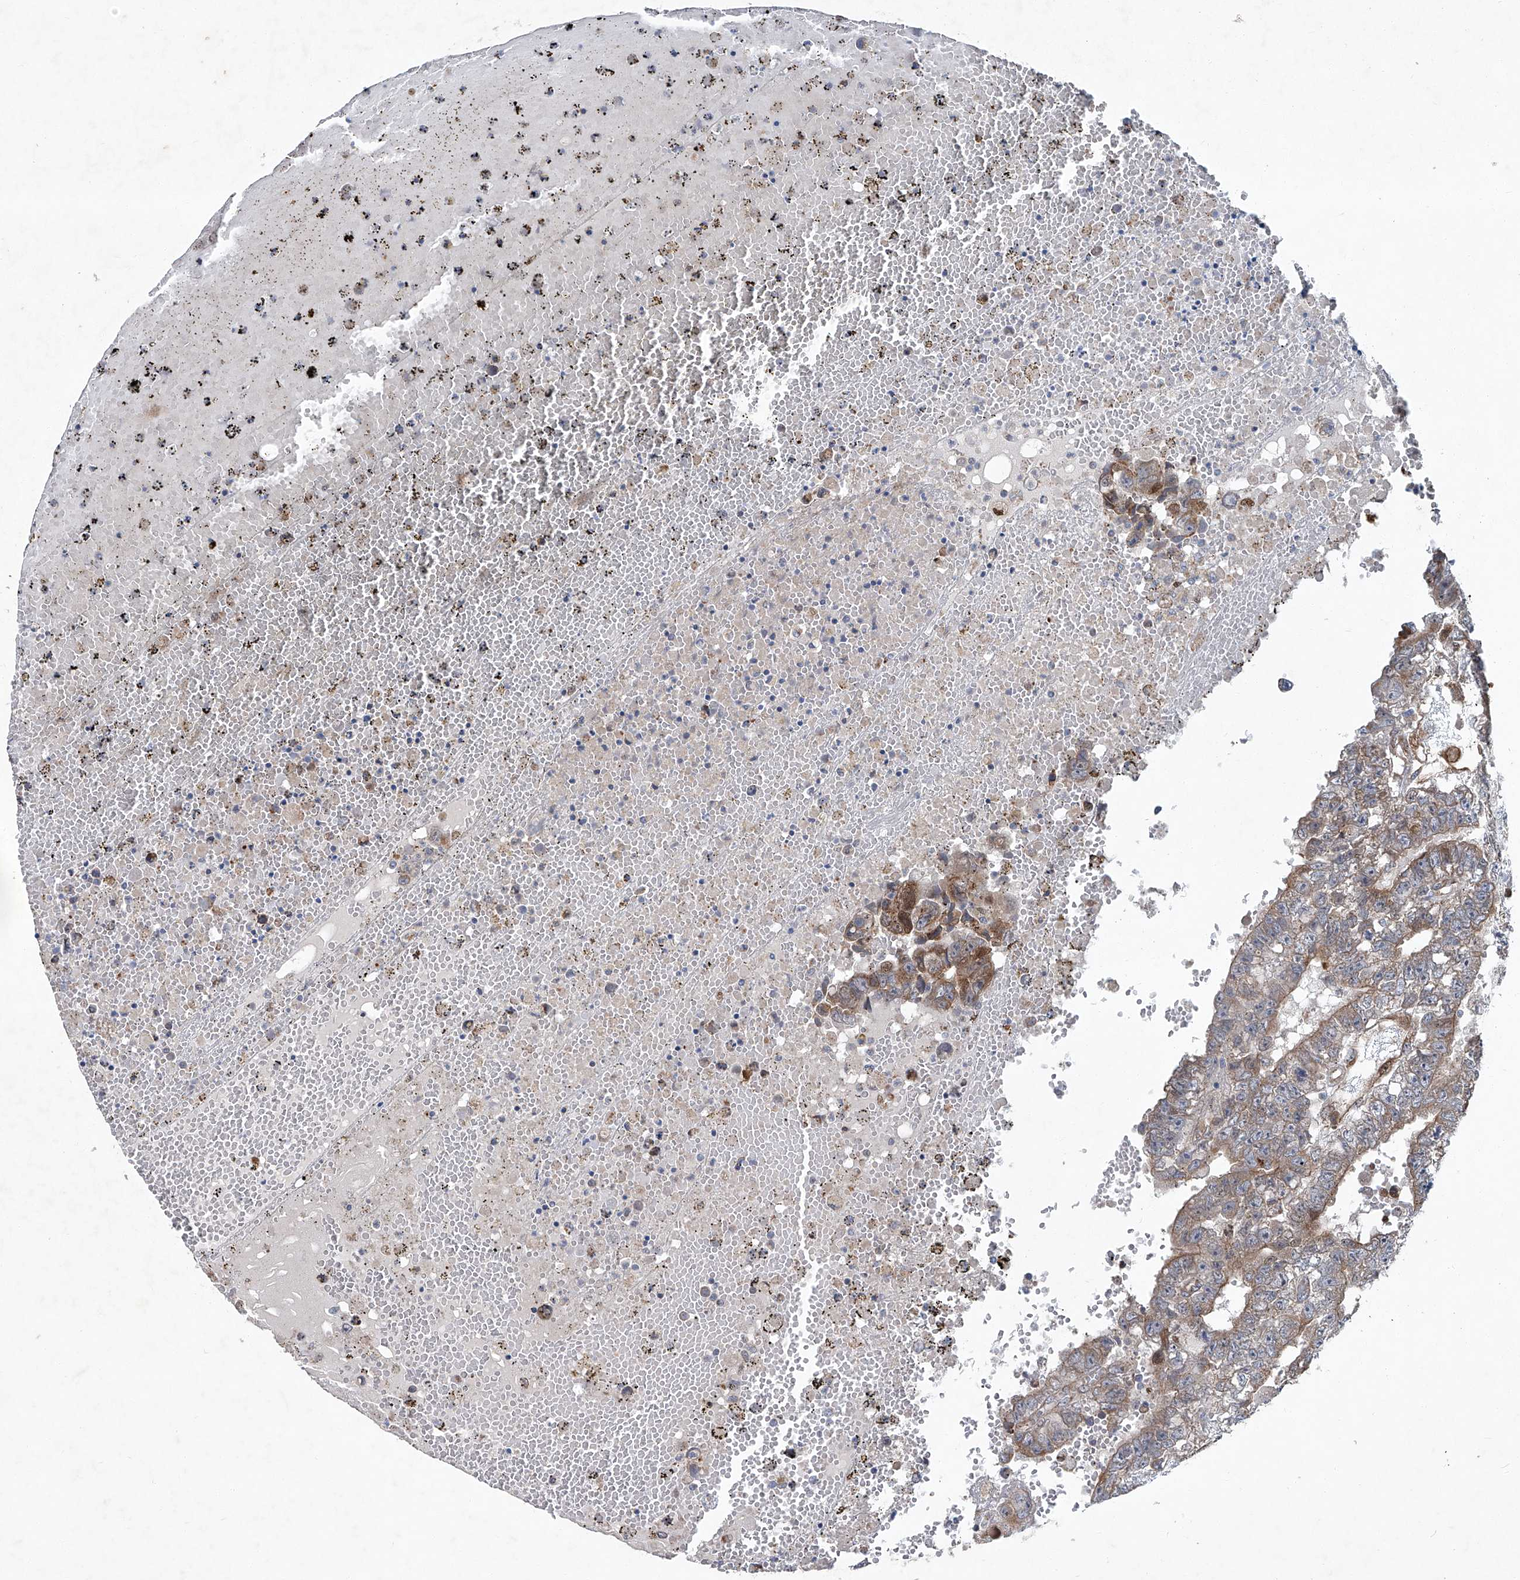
{"staining": {"intensity": "weak", "quantity": "25%-75%", "location": "cytoplasmic/membranous"}, "tissue": "testis cancer", "cell_type": "Tumor cells", "image_type": "cancer", "snomed": [{"axis": "morphology", "description": "Carcinoma, Embryonal, NOS"}, {"axis": "topography", "description": "Testis"}], "caption": "Protein expression analysis of embryonal carcinoma (testis) displays weak cytoplasmic/membranous positivity in approximately 25%-75% of tumor cells.", "gene": "GPR132", "patient": {"sex": "male", "age": 25}}